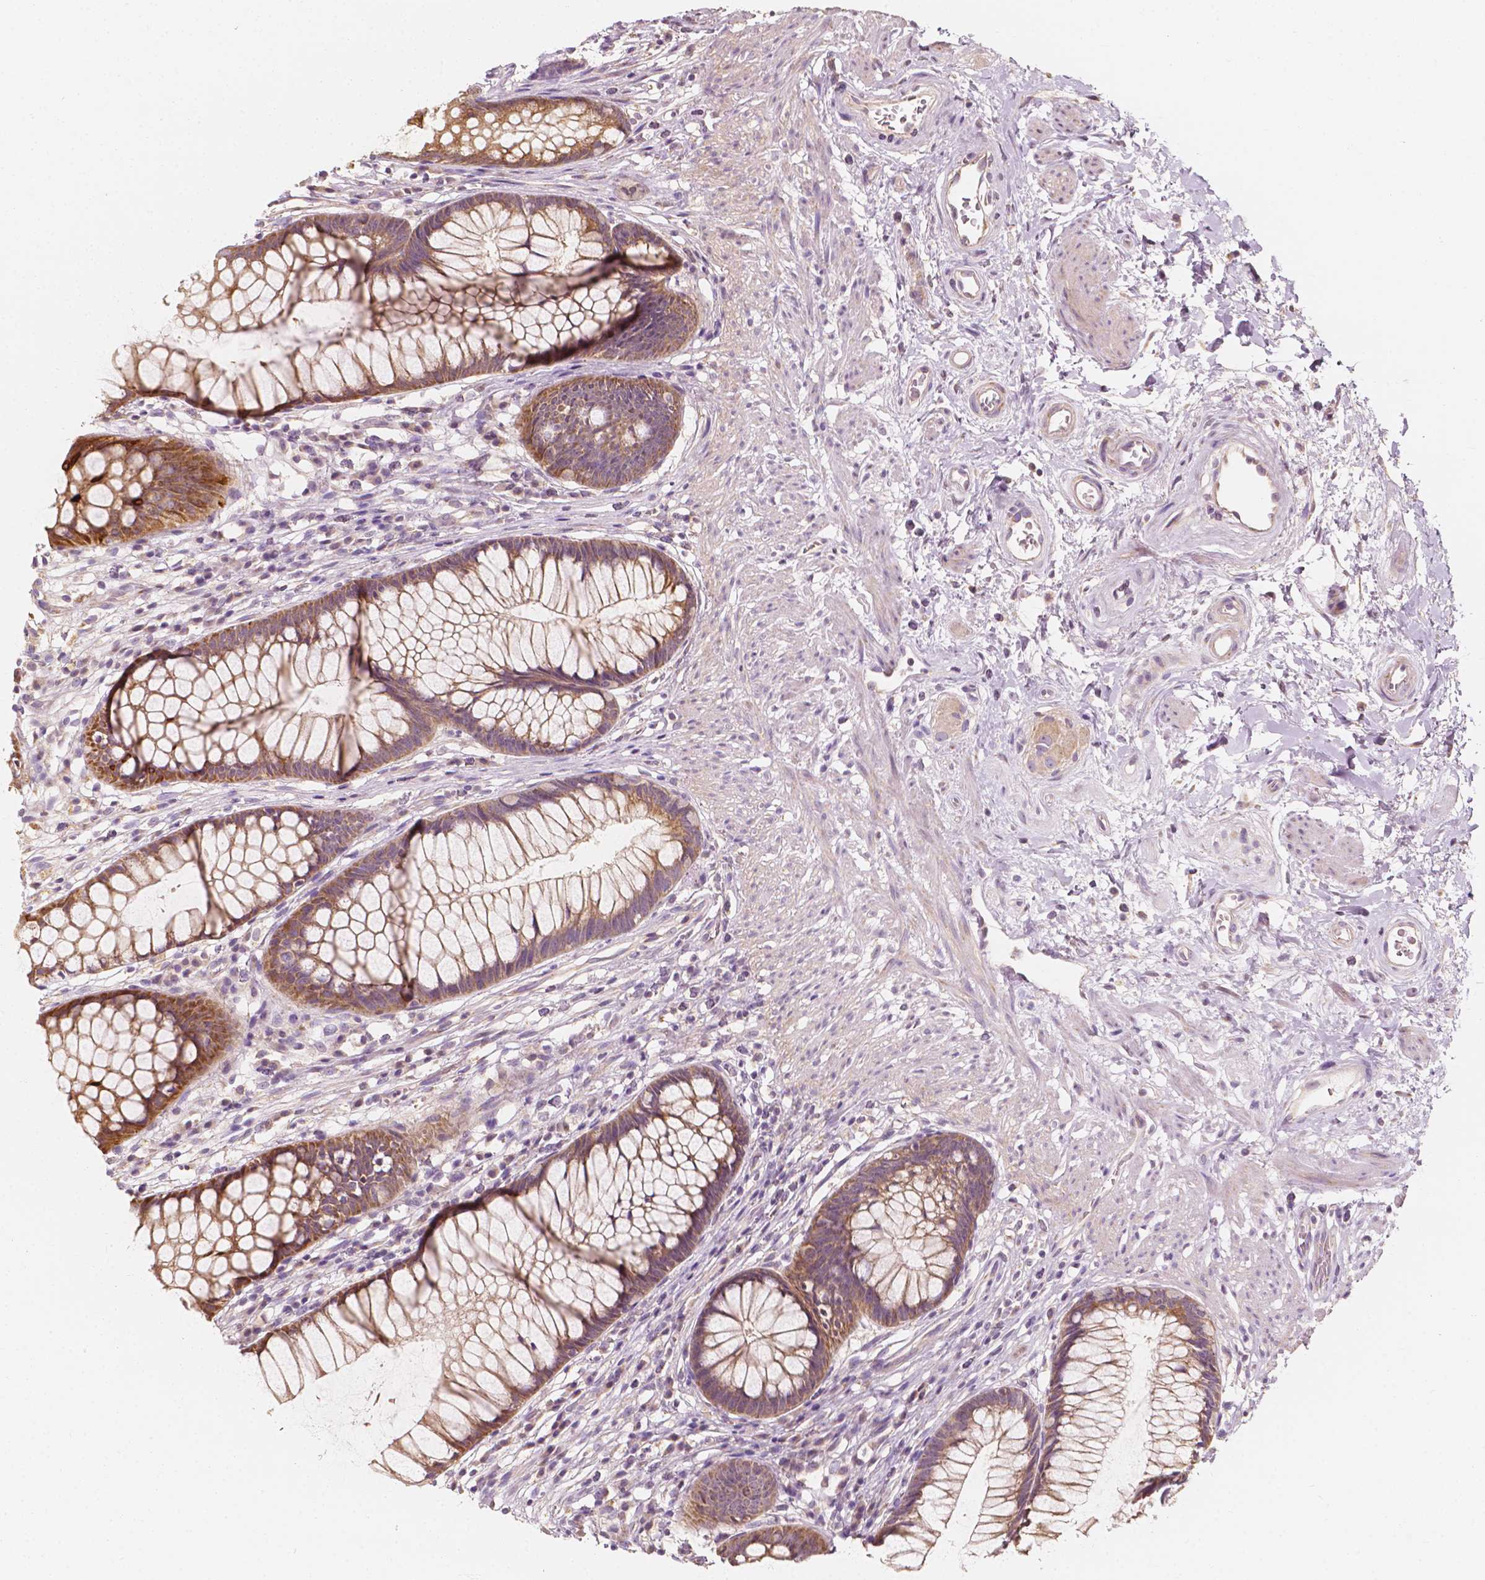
{"staining": {"intensity": "moderate", "quantity": ">75%", "location": "cytoplasmic/membranous"}, "tissue": "rectum", "cell_type": "Glandular cells", "image_type": "normal", "snomed": [{"axis": "morphology", "description": "Normal tissue, NOS"}, {"axis": "topography", "description": "Smooth muscle"}, {"axis": "topography", "description": "Rectum"}], "caption": "Moderate cytoplasmic/membranous positivity for a protein is appreciated in approximately >75% of glandular cells of unremarkable rectum using immunohistochemistry (IHC).", "gene": "SHPK", "patient": {"sex": "male", "age": 53}}